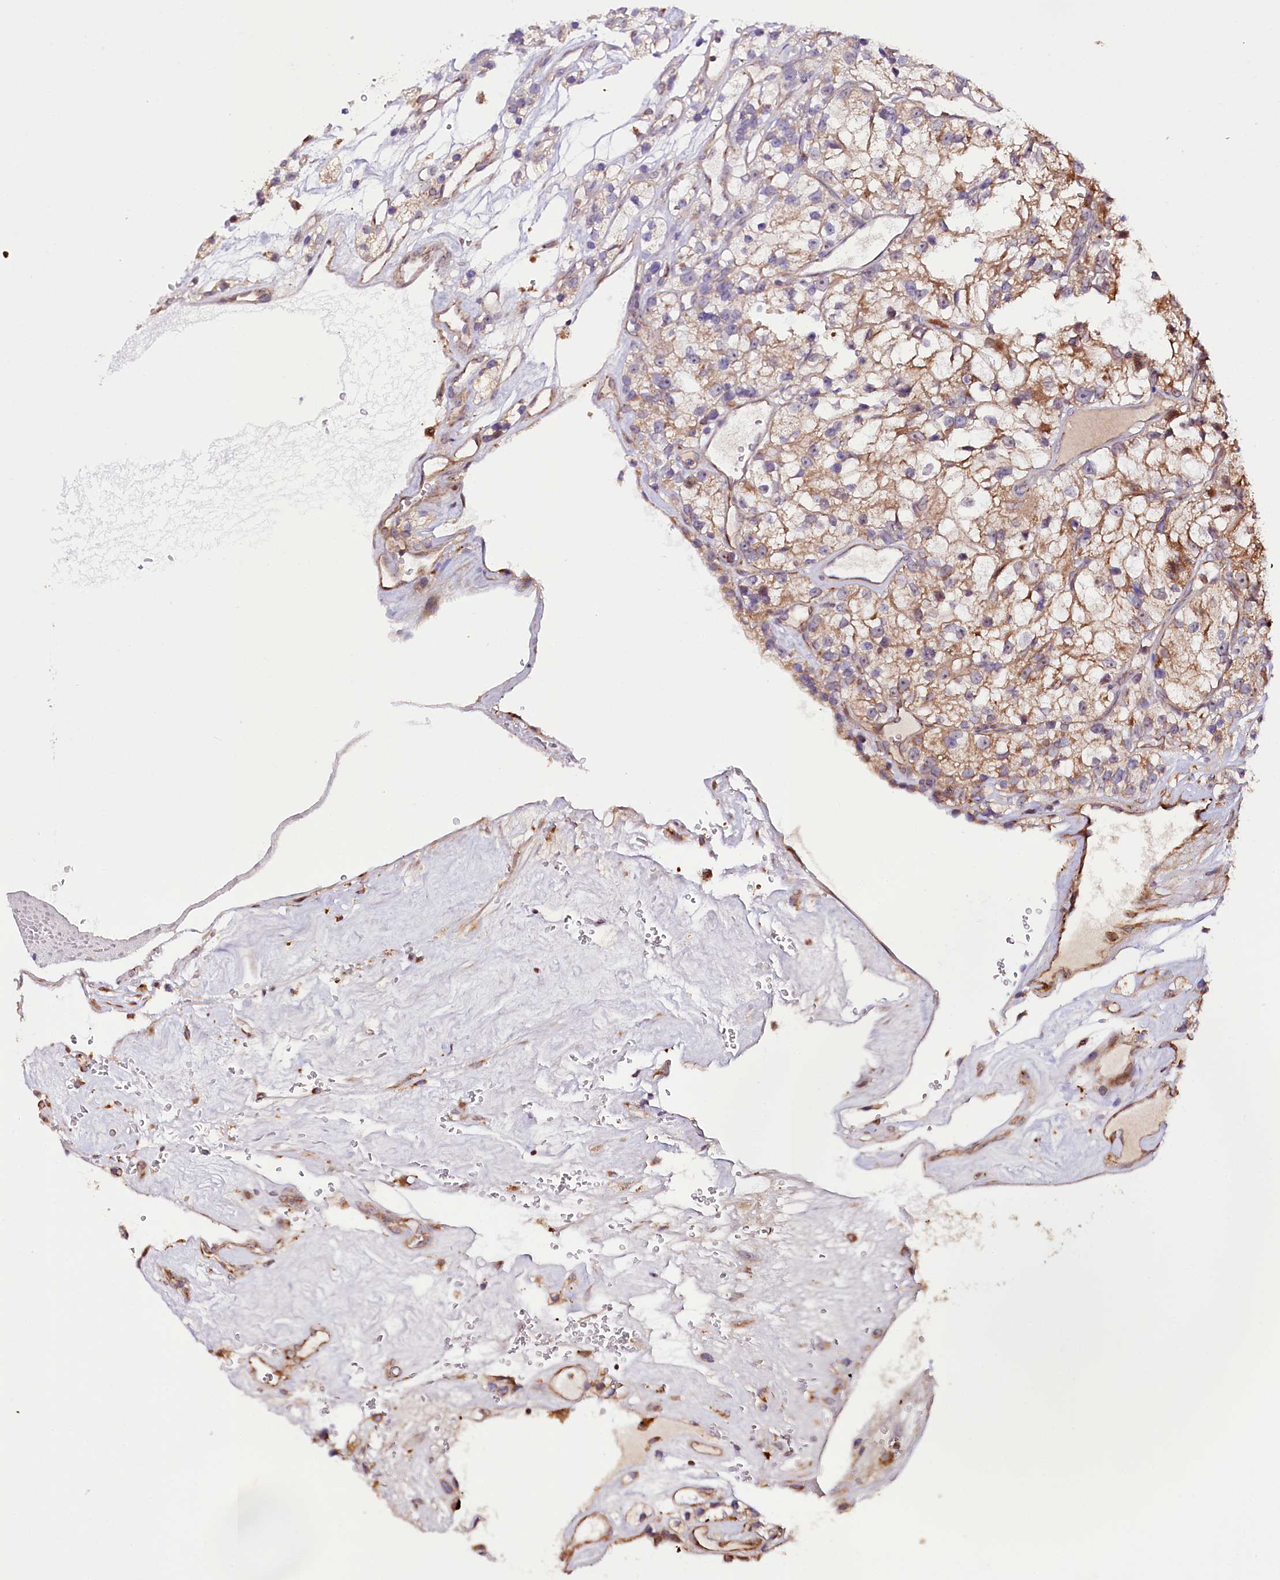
{"staining": {"intensity": "moderate", "quantity": ">75%", "location": "cytoplasmic/membranous"}, "tissue": "renal cancer", "cell_type": "Tumor cells", "image_type": "cancer", "snomed": [{"axis": "morphology", "description": "Adenocarcinoma, NOS"}, {"axis": "topography", "description": "Kidney"}], "caption": "Renal cancer (adenocarcinoma) stained with a brown dye reveals moderate cytoplasmic/membranous positive positivity in approximately >75% of tumor cells.", "gene": "ST7", "patient": {"sex": "female", "age": 57}}